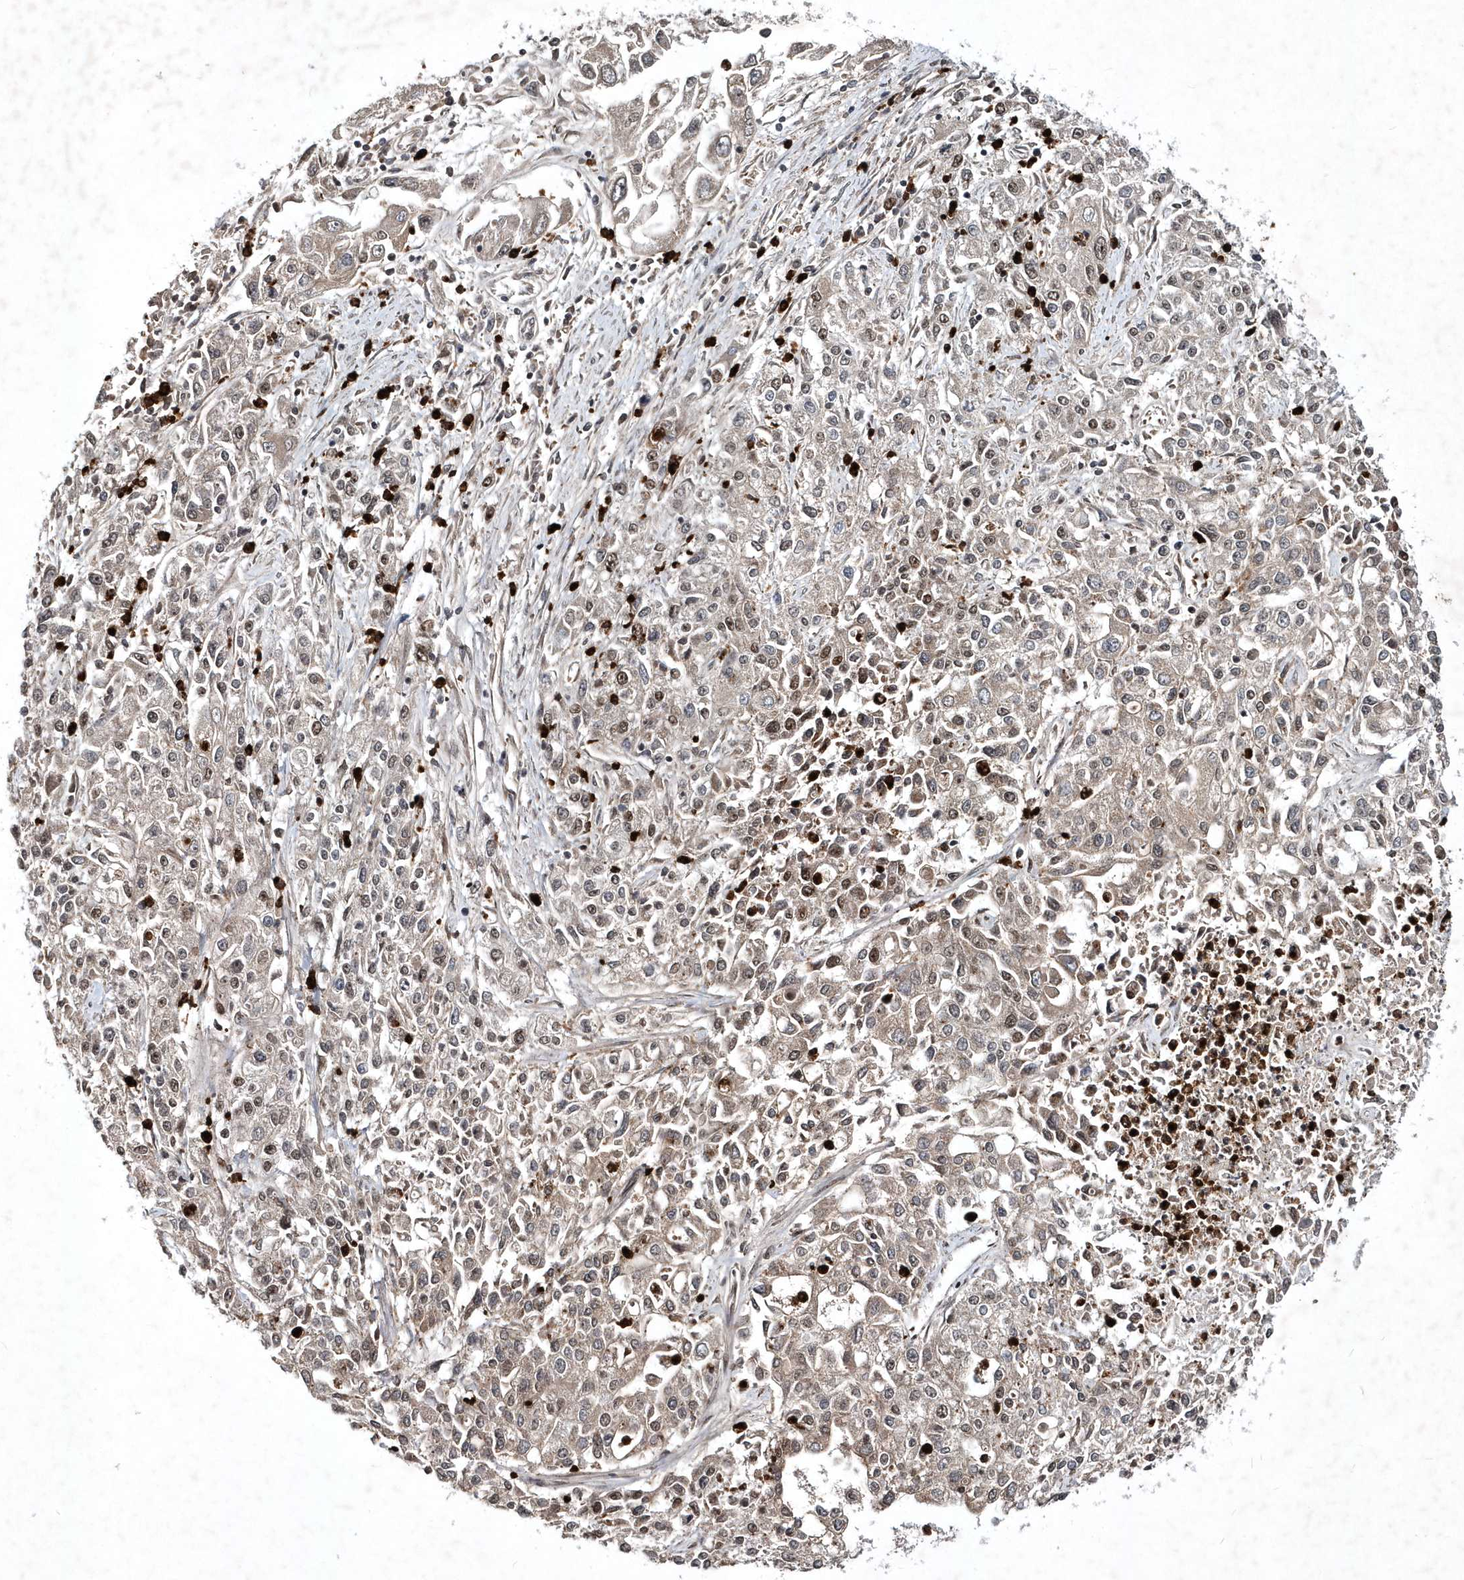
{"staining": {"intensity": "weak", "quantity": "<25%", "location": "cytoplasmic/membranous"}, "tissue": "endometrial cancer", "cell_type": "Tumor cells", "image_type": "cancer", "snomed": [{"axis": "morphology", "description": "Adenocarcinoma, NOS"}, {"axis": "topography", "description": "Endometrium"}], "caption": "Histopathology image shows no significant protein positivity in tumor cells of endometrial adenocarcinoma.", "gene": "SOWAHB", "patient": {"sex": "female", "age": 49}}